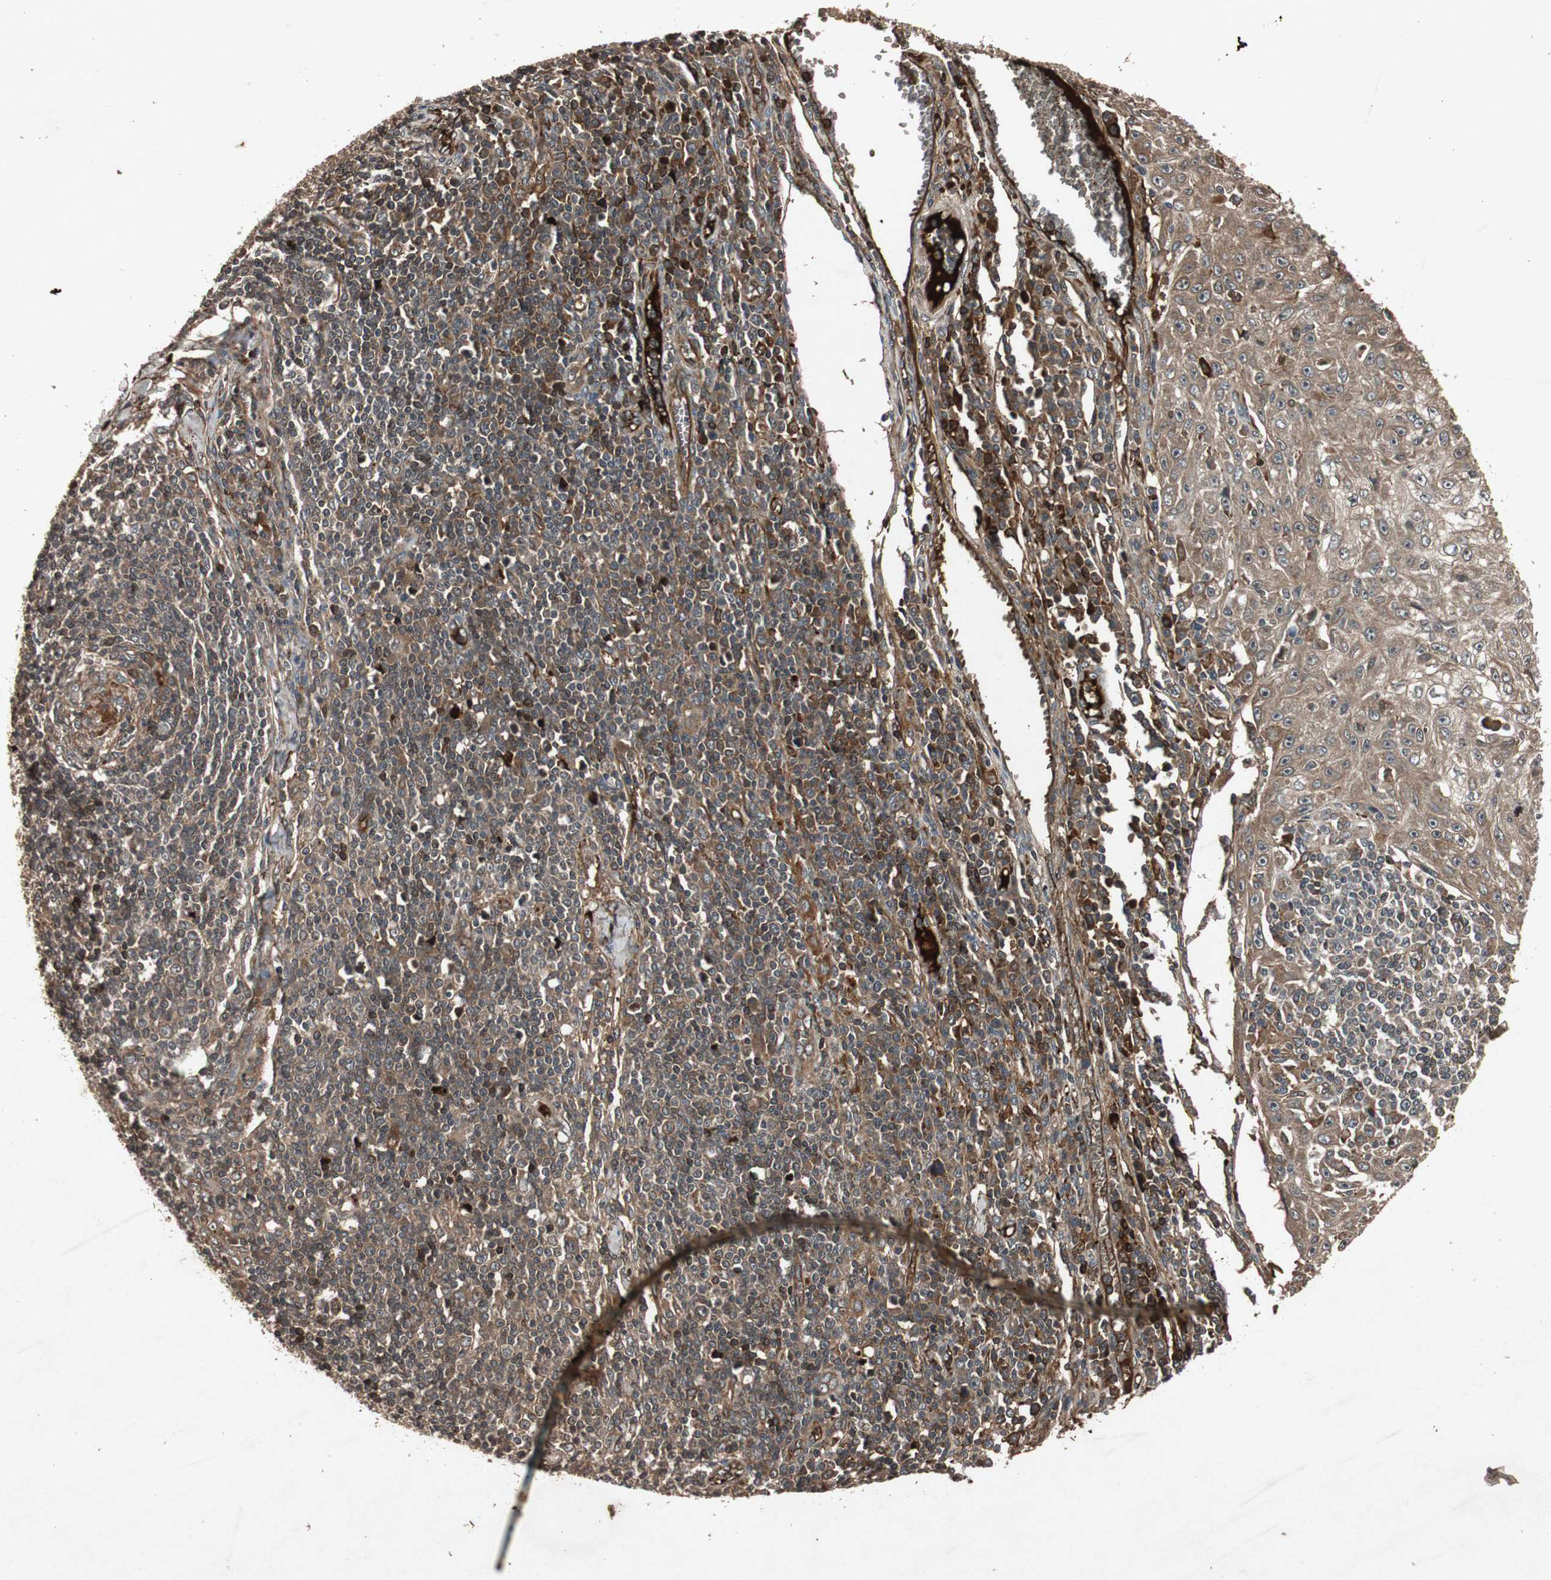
{"staining": {"intensity": "moderate", "quantity": ">75%", "location": "cytoplasmic/membranous"}, "tissue": "skin cancer", "cell_type": "Tumor cells", "image_type": "cancer", "snomed": [{"axis": "morphology", "description": "Squamous cell carcinoma, NOS"}, {"axis": "topography", "description": "Skin"}], "caption": "Human skin cancer stained for a protein (brown) demonstrates moderate cytoplasmic/membranous positive expression in approximately >75% of tumor cells.", "gene": "SLIT2", "patient": {"sex": "male", "age": 75}}